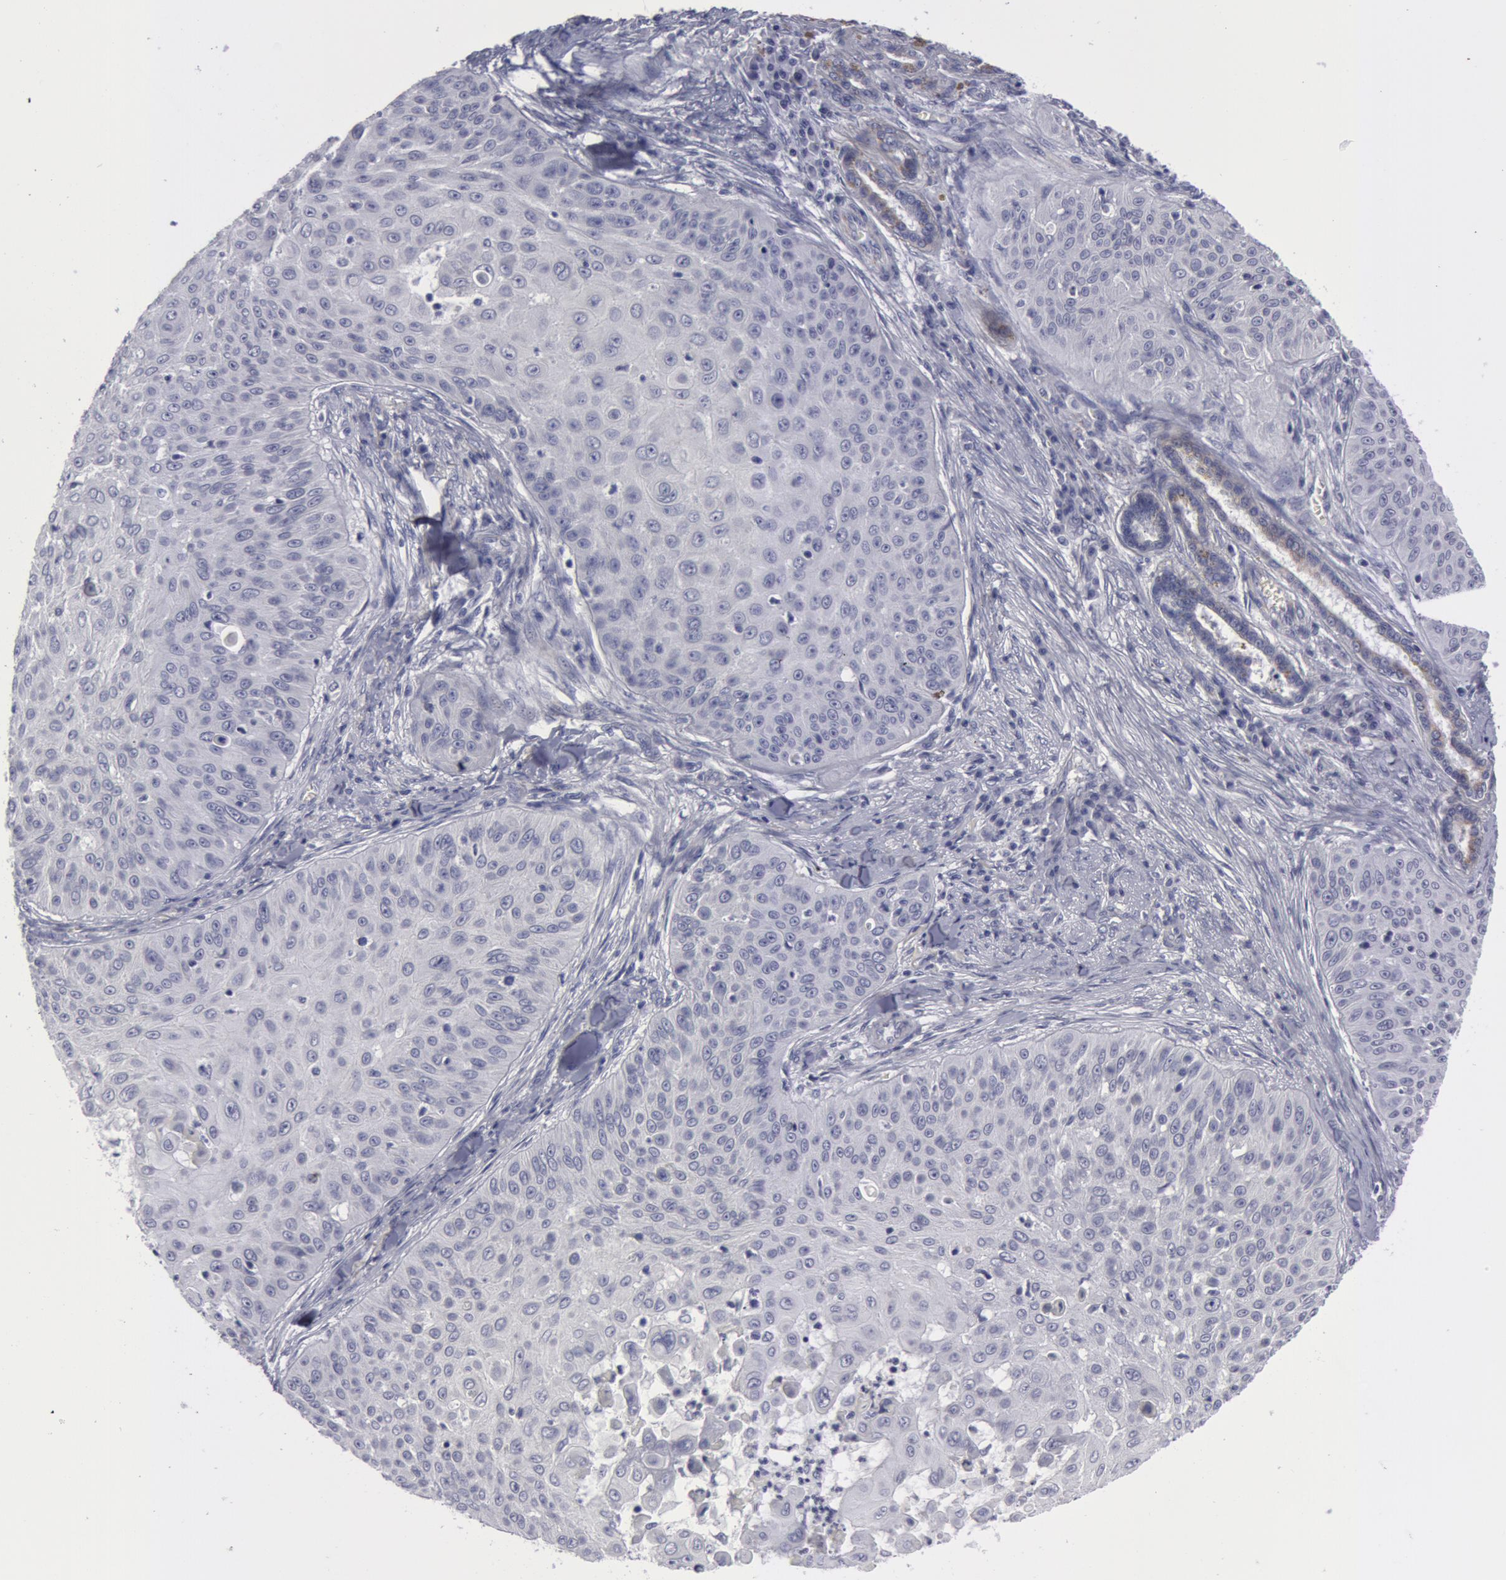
{"staining": {"intensity": "negative", "quantity": "none", "location": "none"}, "tissue": "skin cancer", "cell_type": "Tumor cells", "image_type": "cancer", "snomed": [{"axis": "morphology", "description": "Squamous cell carcinoma, NOS"}, {"axis": "topography", "description": "Skin"}], "caption": "Tumor cells are negative for brown protein staining in squamous cell carcinoma (skin).", "gene": "SMC1B", "patient": {"sex": "male", "age": 82}}